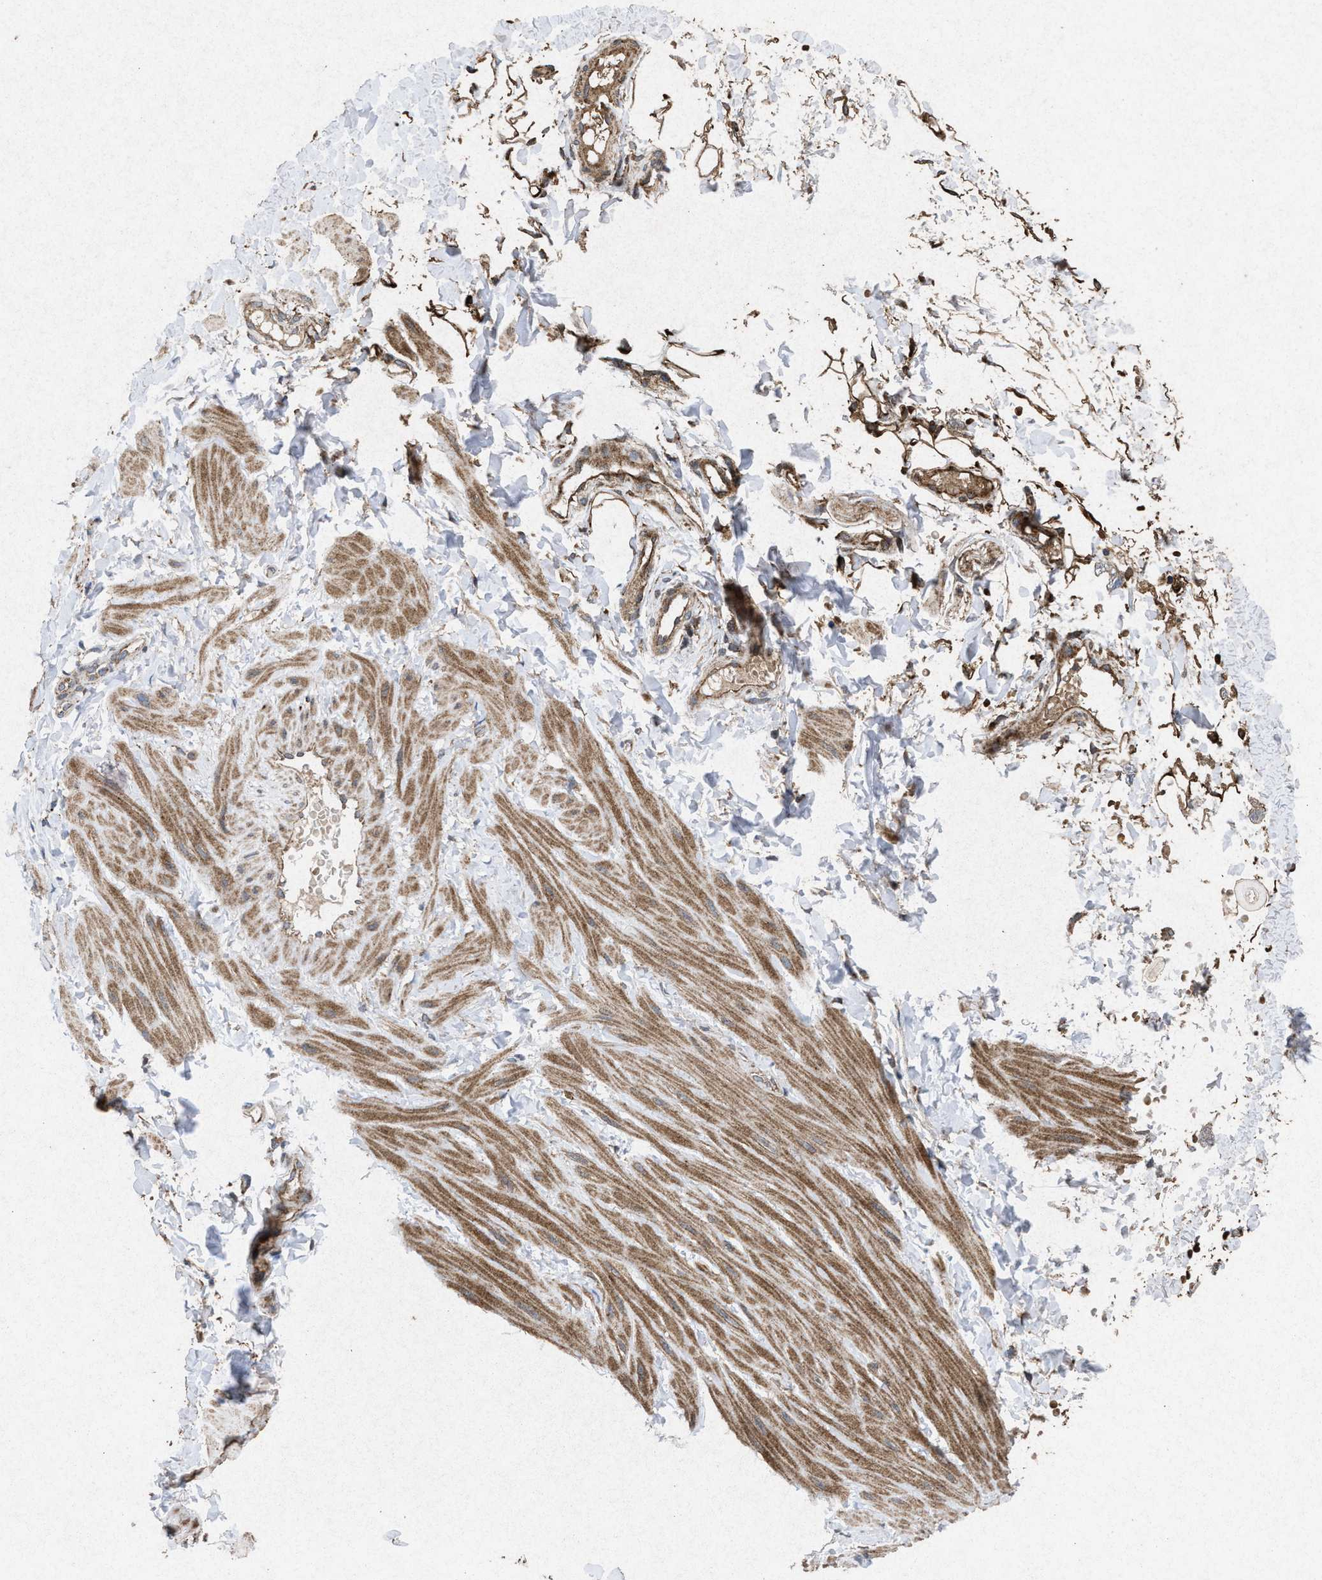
{"staining": {"intensity": "moderate", "quantity": ">75%", "location": "cytoplasmic/membranous"}, "tissue": "adipose tissue", "cell_type": "Adipocytes", "image_type": "normal", "snomed": [{"axis": "morphology", "description": "Normal tissue, NOS"}, {"axis": "topography", "description": "Adipose tissue"}, {"axis": "topography", "description": "Vascular tissue"}, {"axis": "topography", "description": "Peripheral nerve tissue"}], "caption": "A medium amount of moderate cytoplasmic/membranous staining is seen in approximately >75% of adipocytes in benign adipose tissue. (Brightfield microscopy of DAB IHC at high magnification).", "gene": "MSI2", "patient": {"sex": "male", "age": 25}}